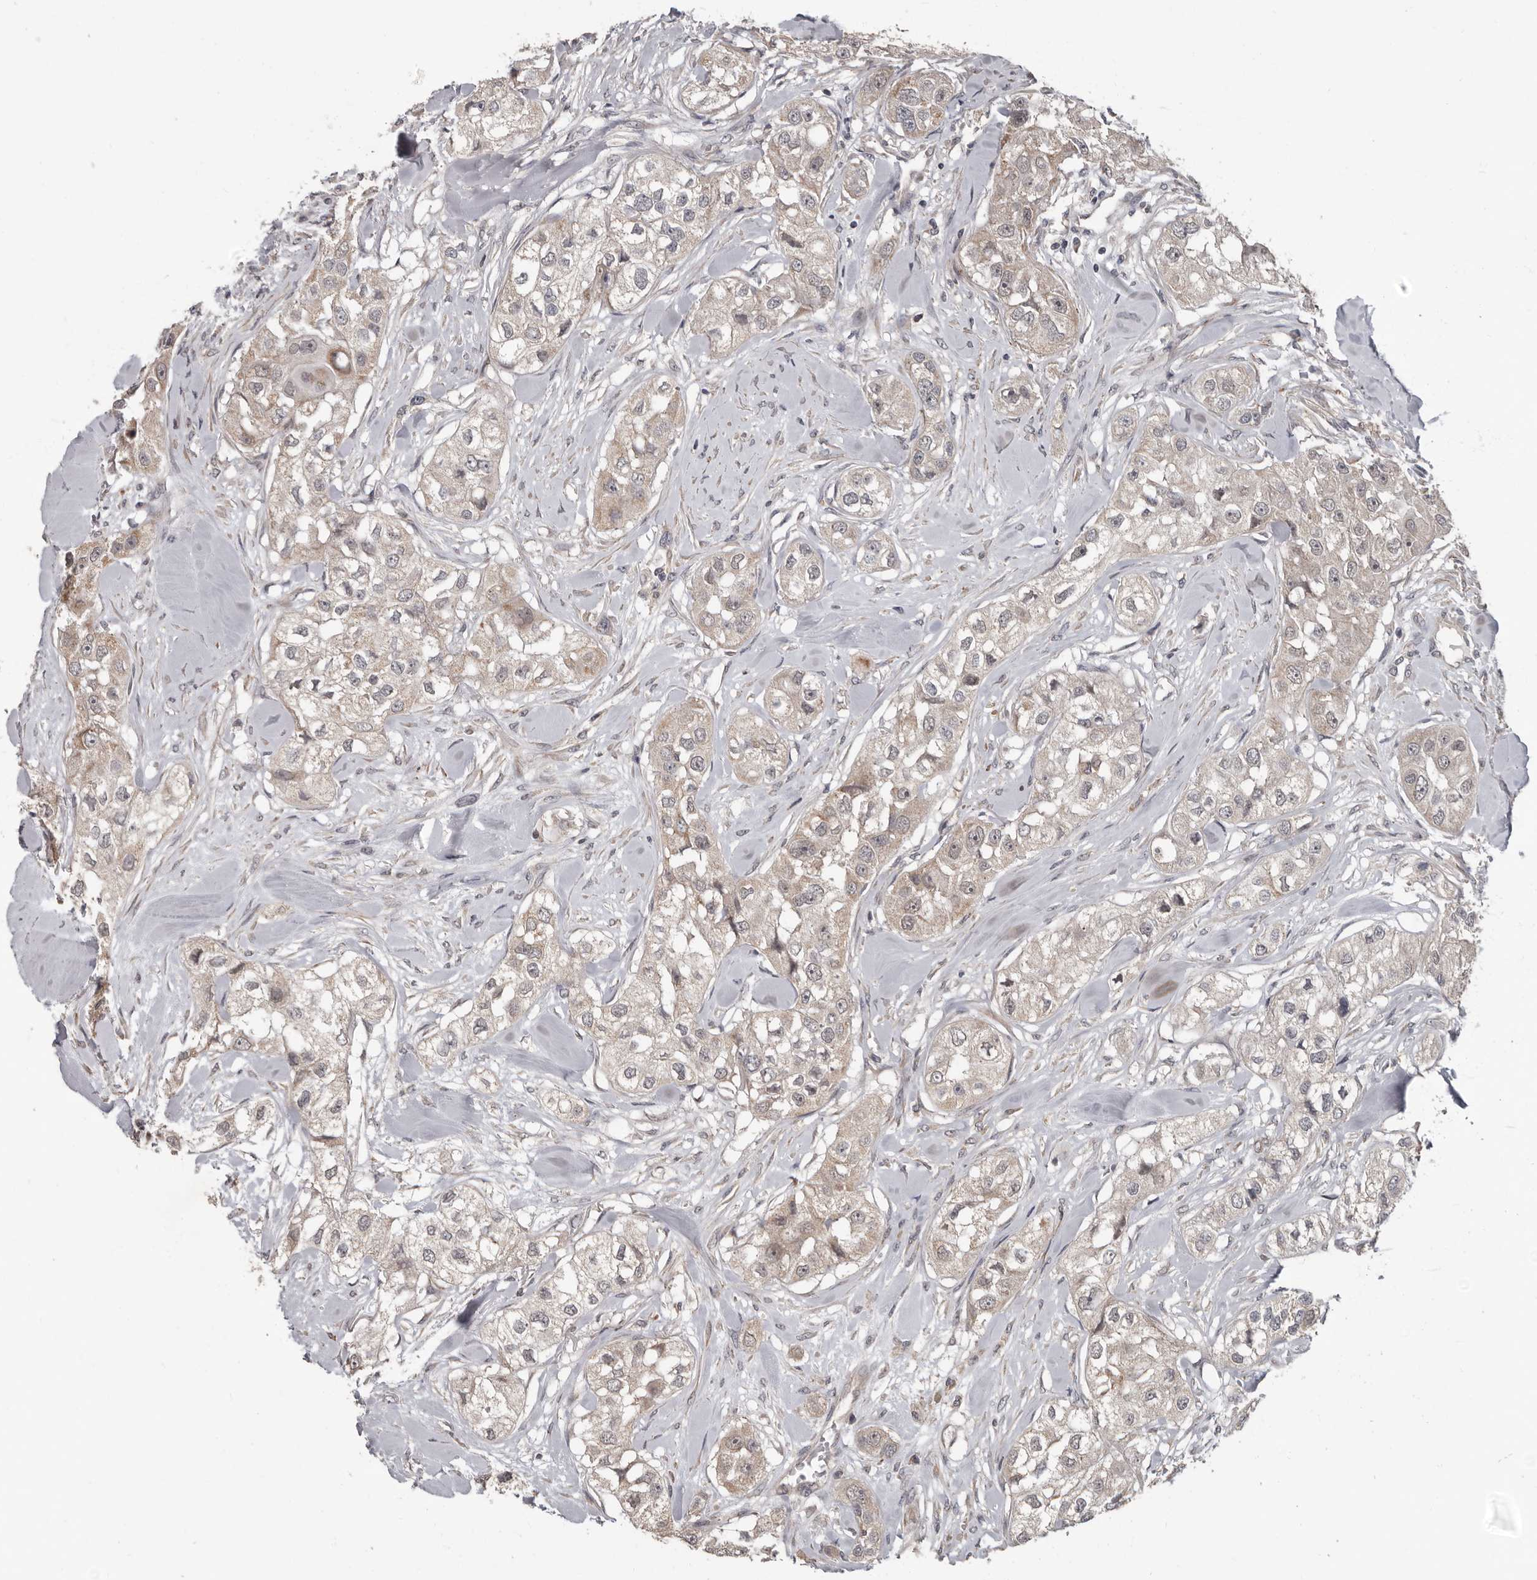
{"staining": {"intensity": "negative", "quantity": "none", "location": "none"}, "tissue": "head and neck cancer", "cell_type": "Tumor cells", "image_type": "cancer", "snomed": [{"axis": "morphology", "description": "Normal tissue, NOS"}, {"axis": "morphology", "description": "Squamous cell carcinoma, NOS"}, {"axis": "topography", "description": "Skeletal muscle"}, {"axis": "topography", "description": "Head-Neck"}], "caption": "The photomicrograph demonstrates no significant positivity in tumor cells of head and neck squamous cell carcinoma. Nuclei are stained in blue.", "gene": "FGFR4", "patient": {"sex": "male", "age": 51}}